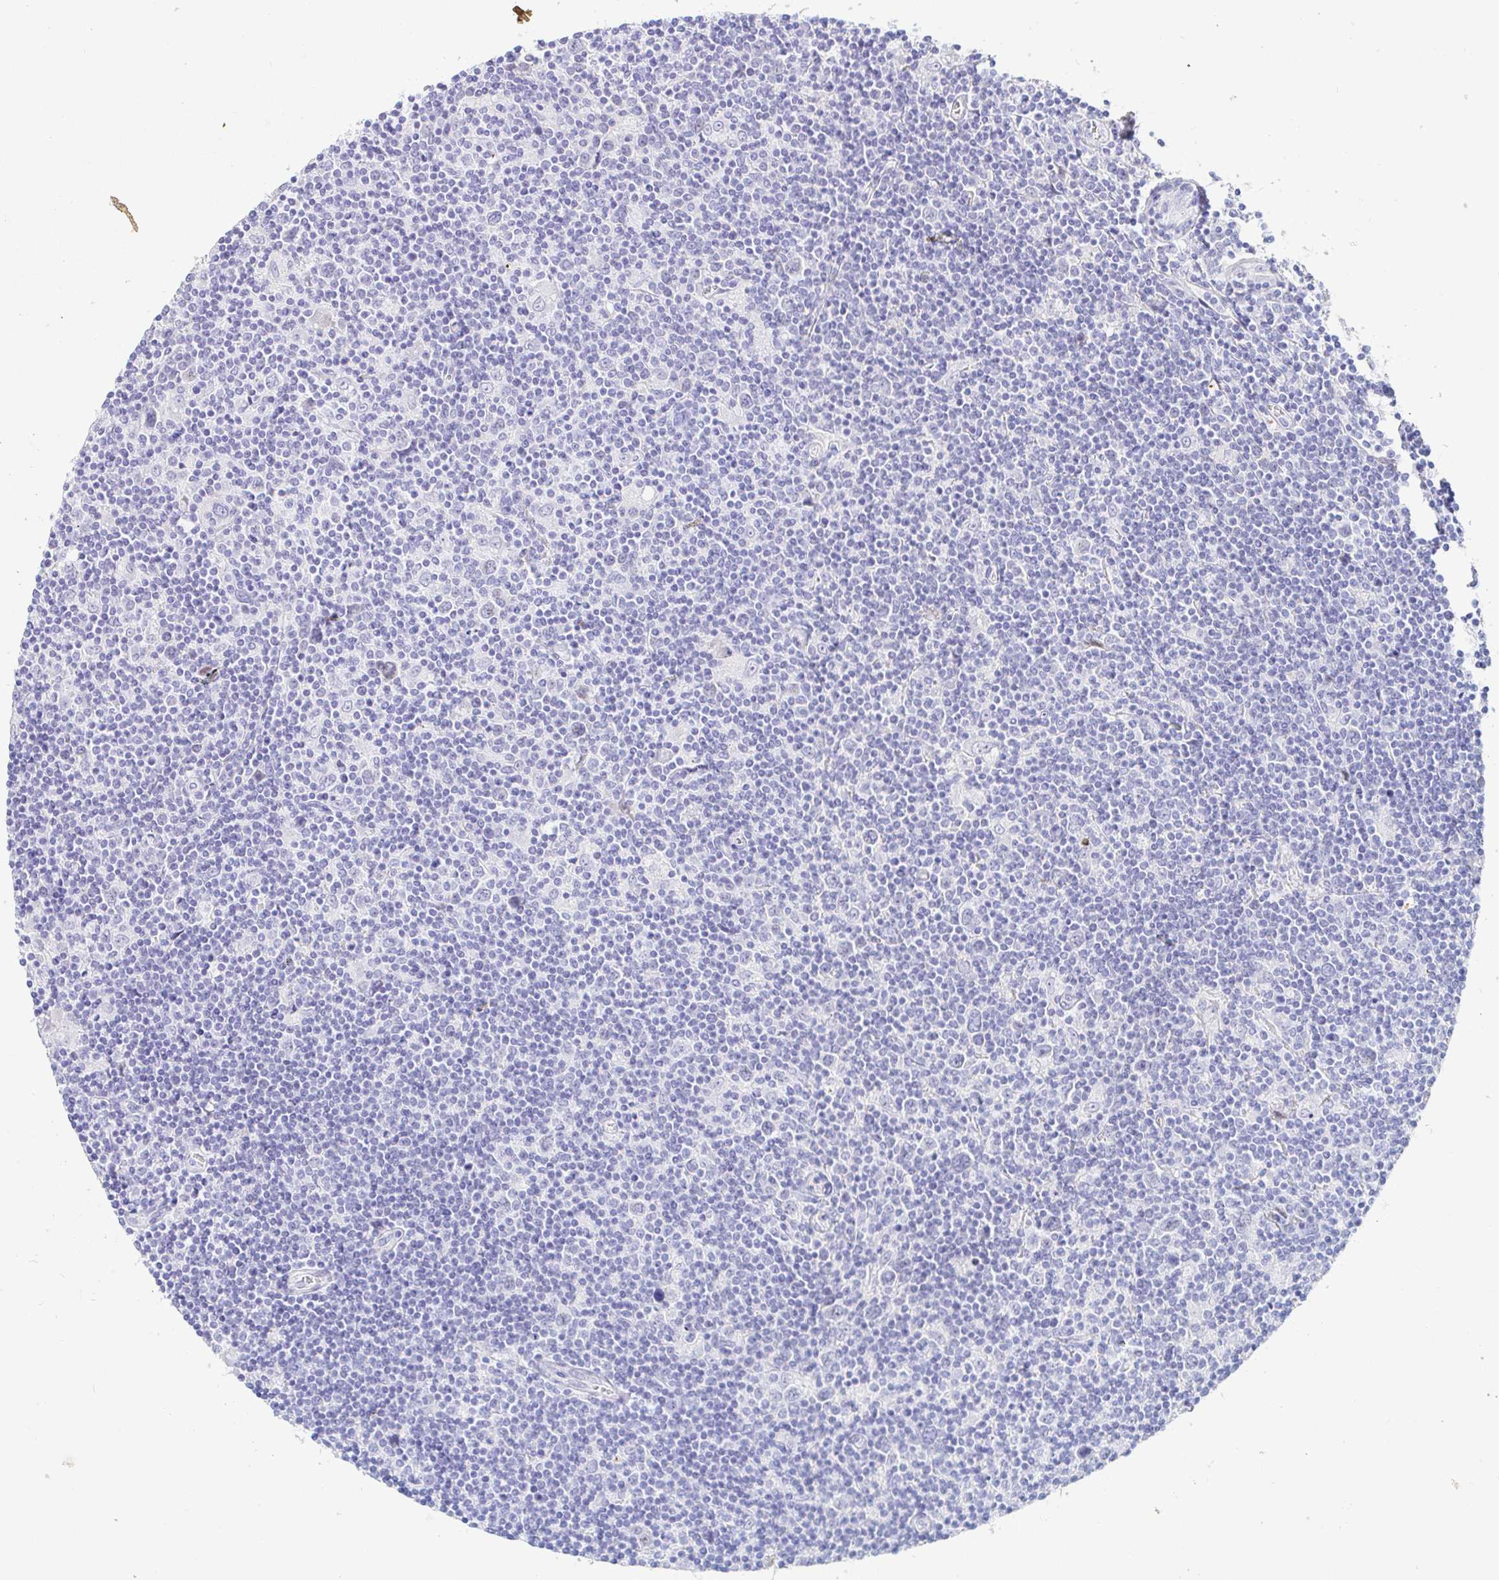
{"staining": {"intensity": "negative", "quantity": "none", "location": "none"}, "tissue": "lymphoma", "cell_type": "Tumor cells", "image_type": "cancer", "snomed": [{"axis": "morphology", "description": "Hodgkin's disease, NOS"}, {"axis": "topography", "description": "Lymph node"}], "caption": "The image exhibits no significant staining in tumor cells of Hodgkin's disease.", "gene": "PINLYP", "patient": {"sex": "male", "age": 40}}